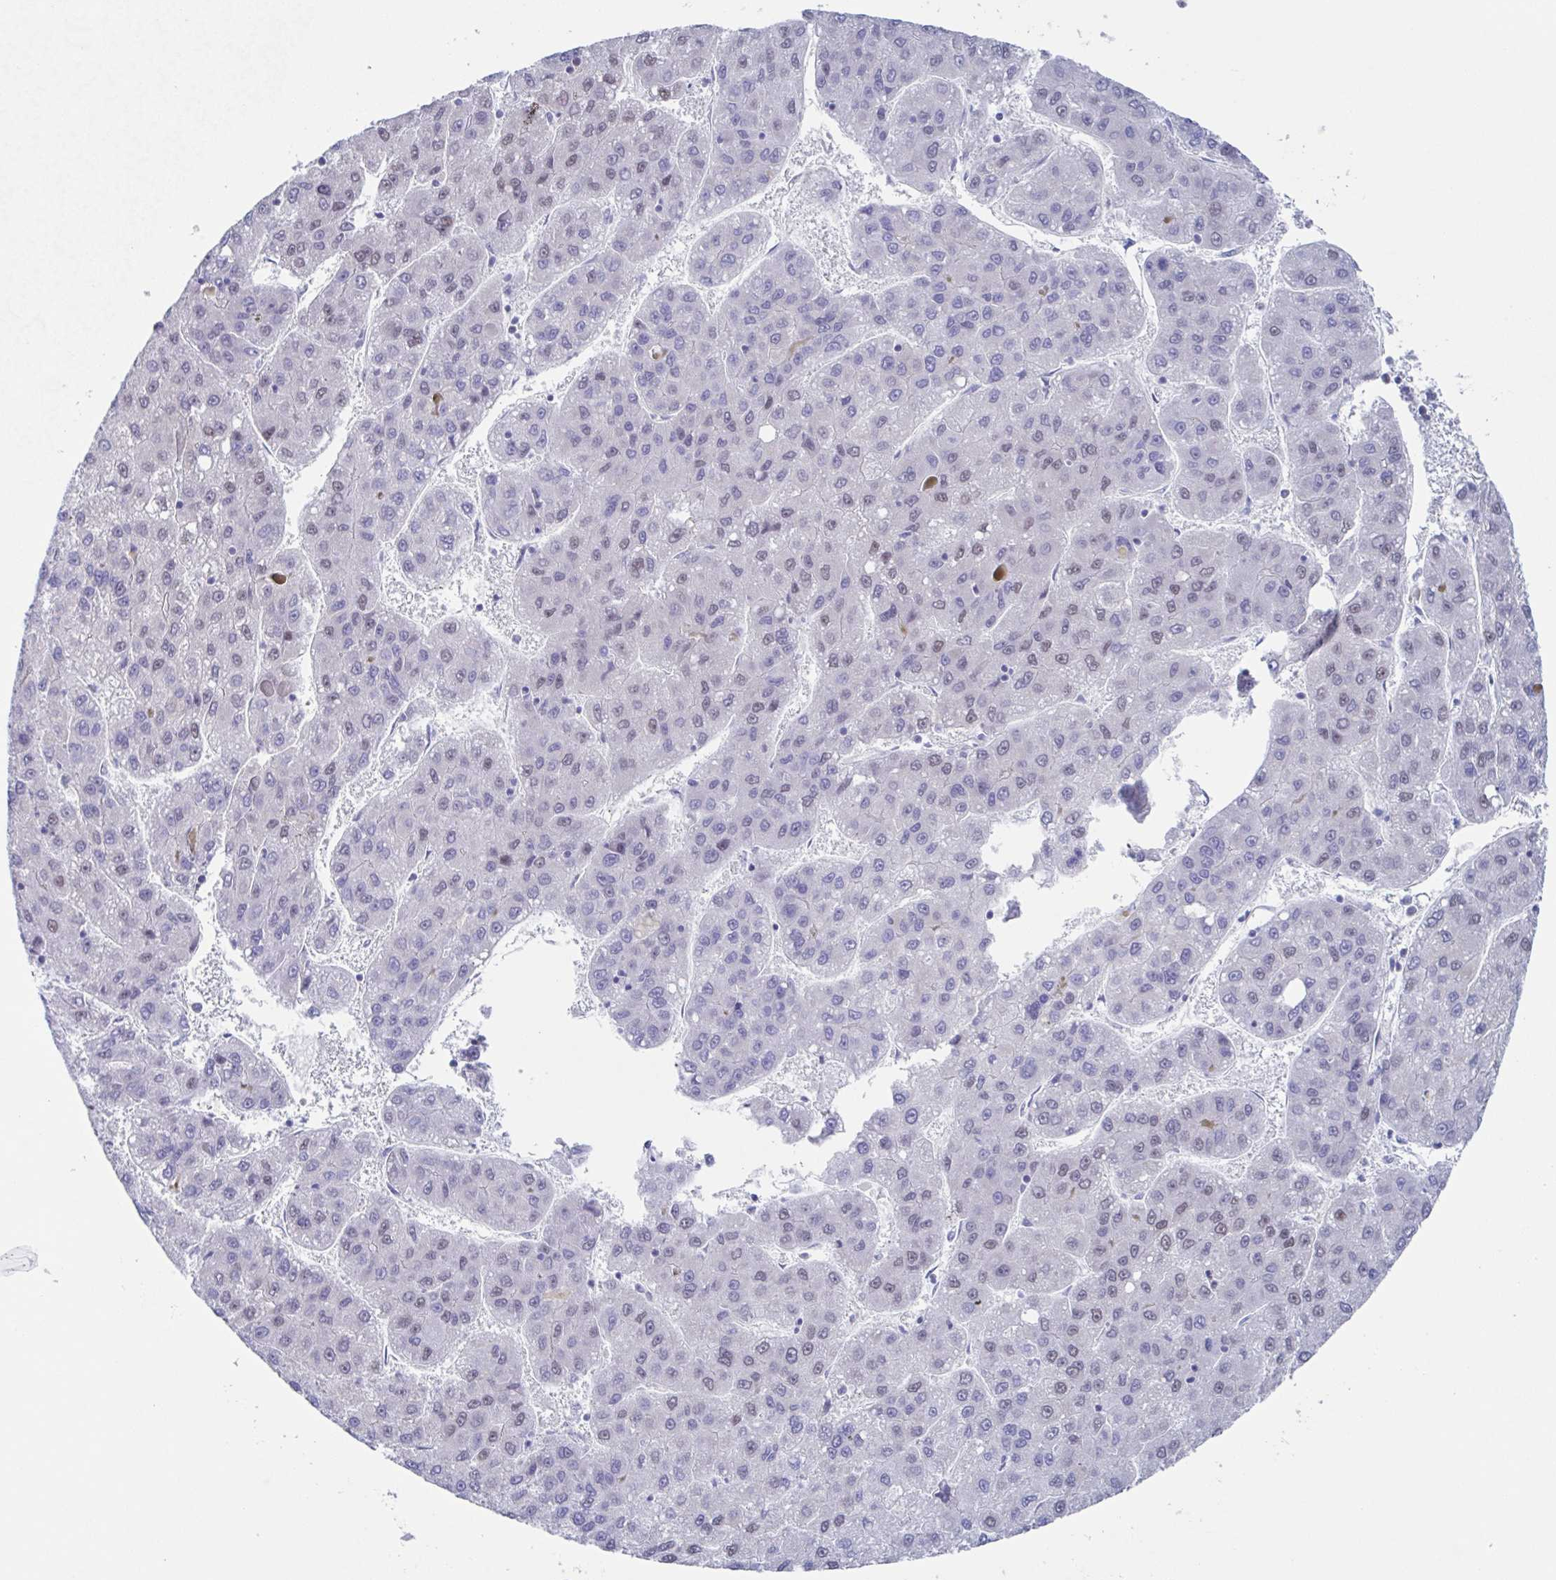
{"staining": {"intensity": "negative", "quantity": "none", "location": "none"}, "tissue": "liver cancer", "cell_type": "Tumor cells", "image_type": "cancer", "snomed": [{"axis": "morphology", "description": "Carcinoma, Hepatocellular, NOS"}, {"axis": "topography", "description": "Liver"}], "caption": "Immunohistochemical staining of liver cancer (hepatocellular carcinoma) shows no significant expression in tumor cells. (Immunohistochemistry (ihc), brightfield microscopy, high magnification).", "gene": "PBOV1", "patient": {"sex": "female", "age": 82}}